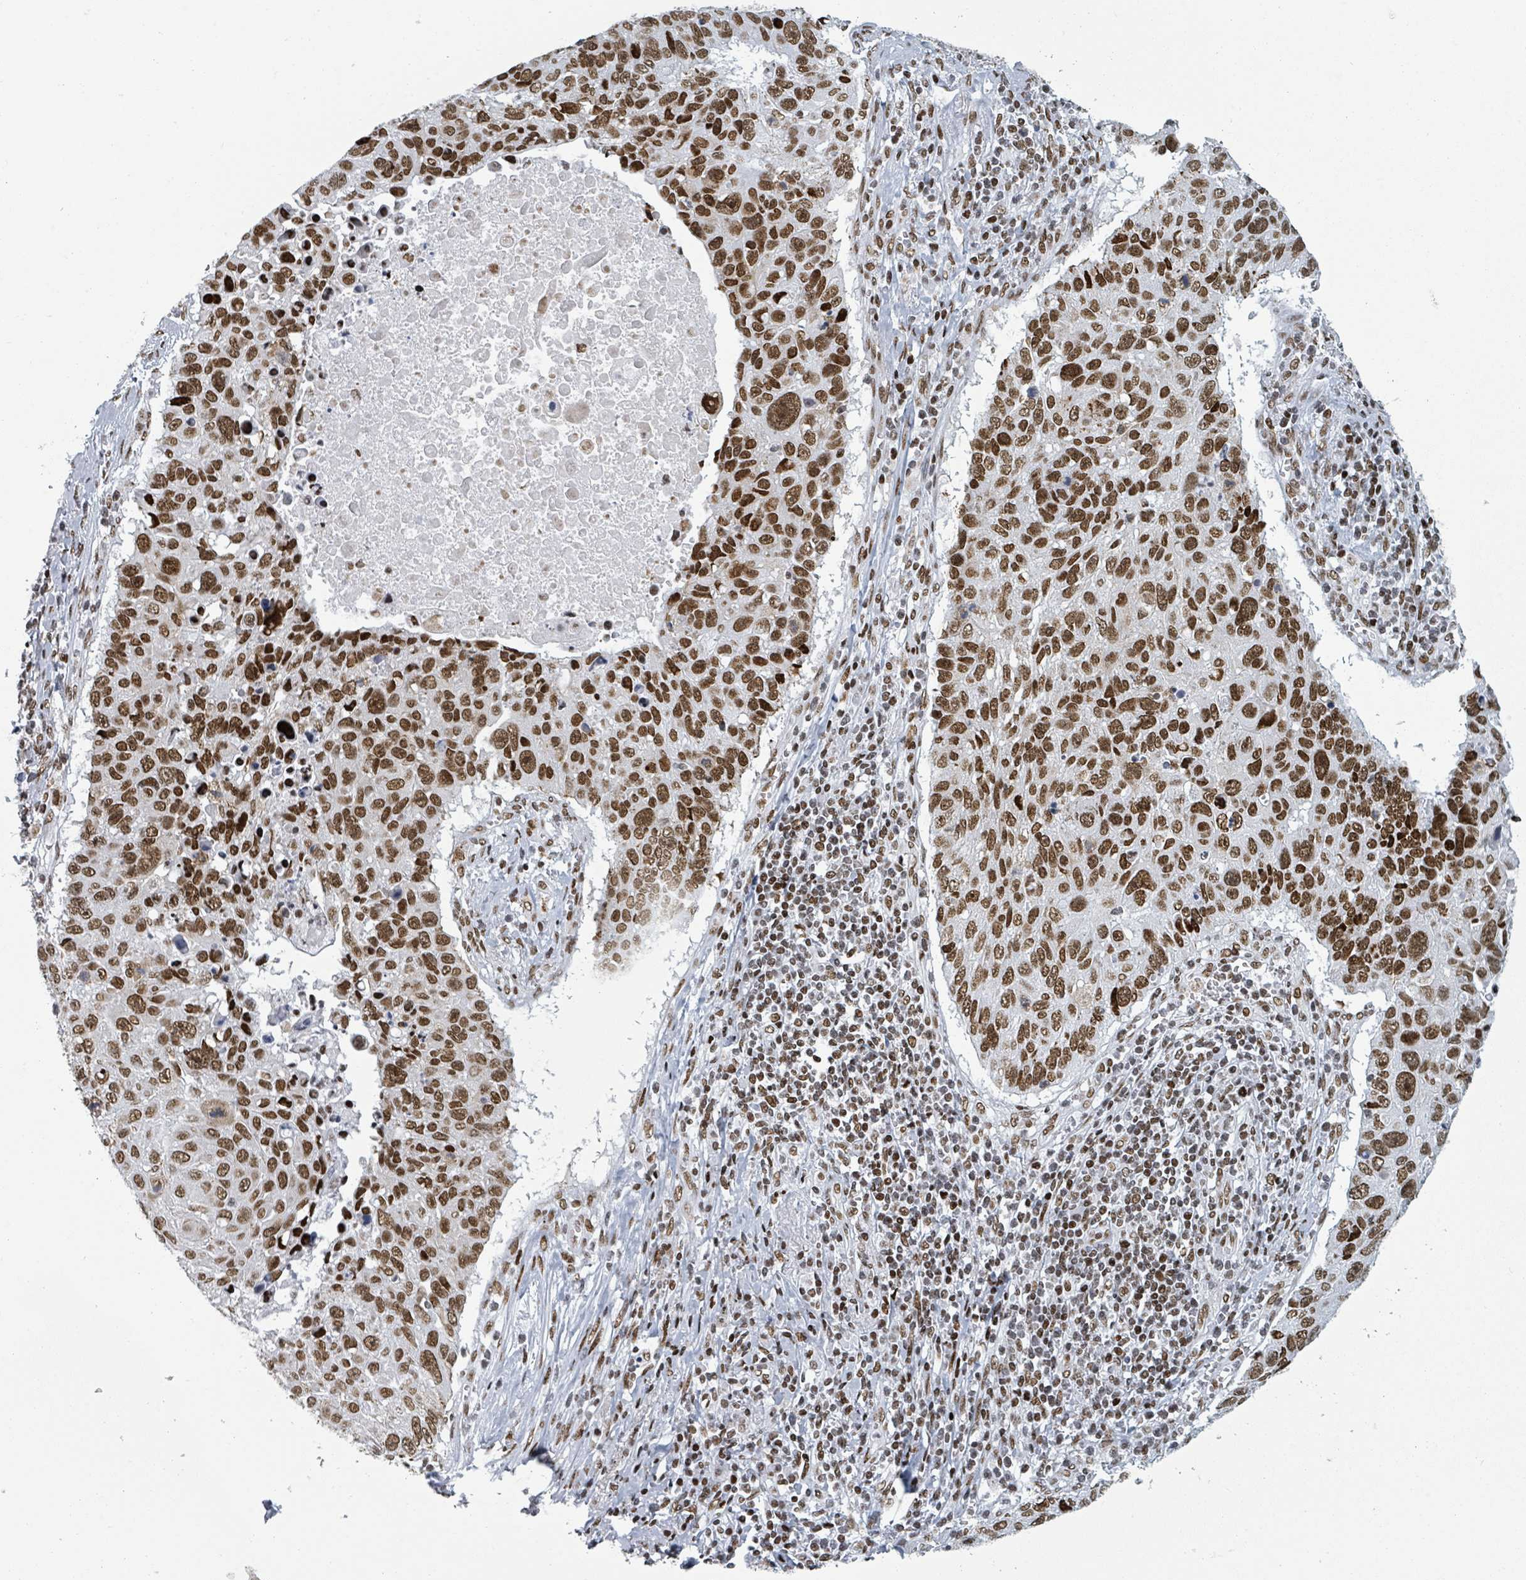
{"staining": {"intensity": "moderate", "quantity": ">75%", "location": "nuclear"}, "tissue": "lung cancer", "cell_type": "Tumor cells", "image_type": "cancer", "snomed": [{"axis": "morphology", "description": "Squamous cell carcinoma, NOS"}, {"axis": "topography", "description": "Lung"}], "caption": "IHC photomicrograph of lung squamous cell carcinoma stained for a protein (brown), which demonstrates medium levels of moderate nuclear staining in about >75% of tumor cells.", "gene": "DHX16", "patient": {"sex": "male", "age": 66}}